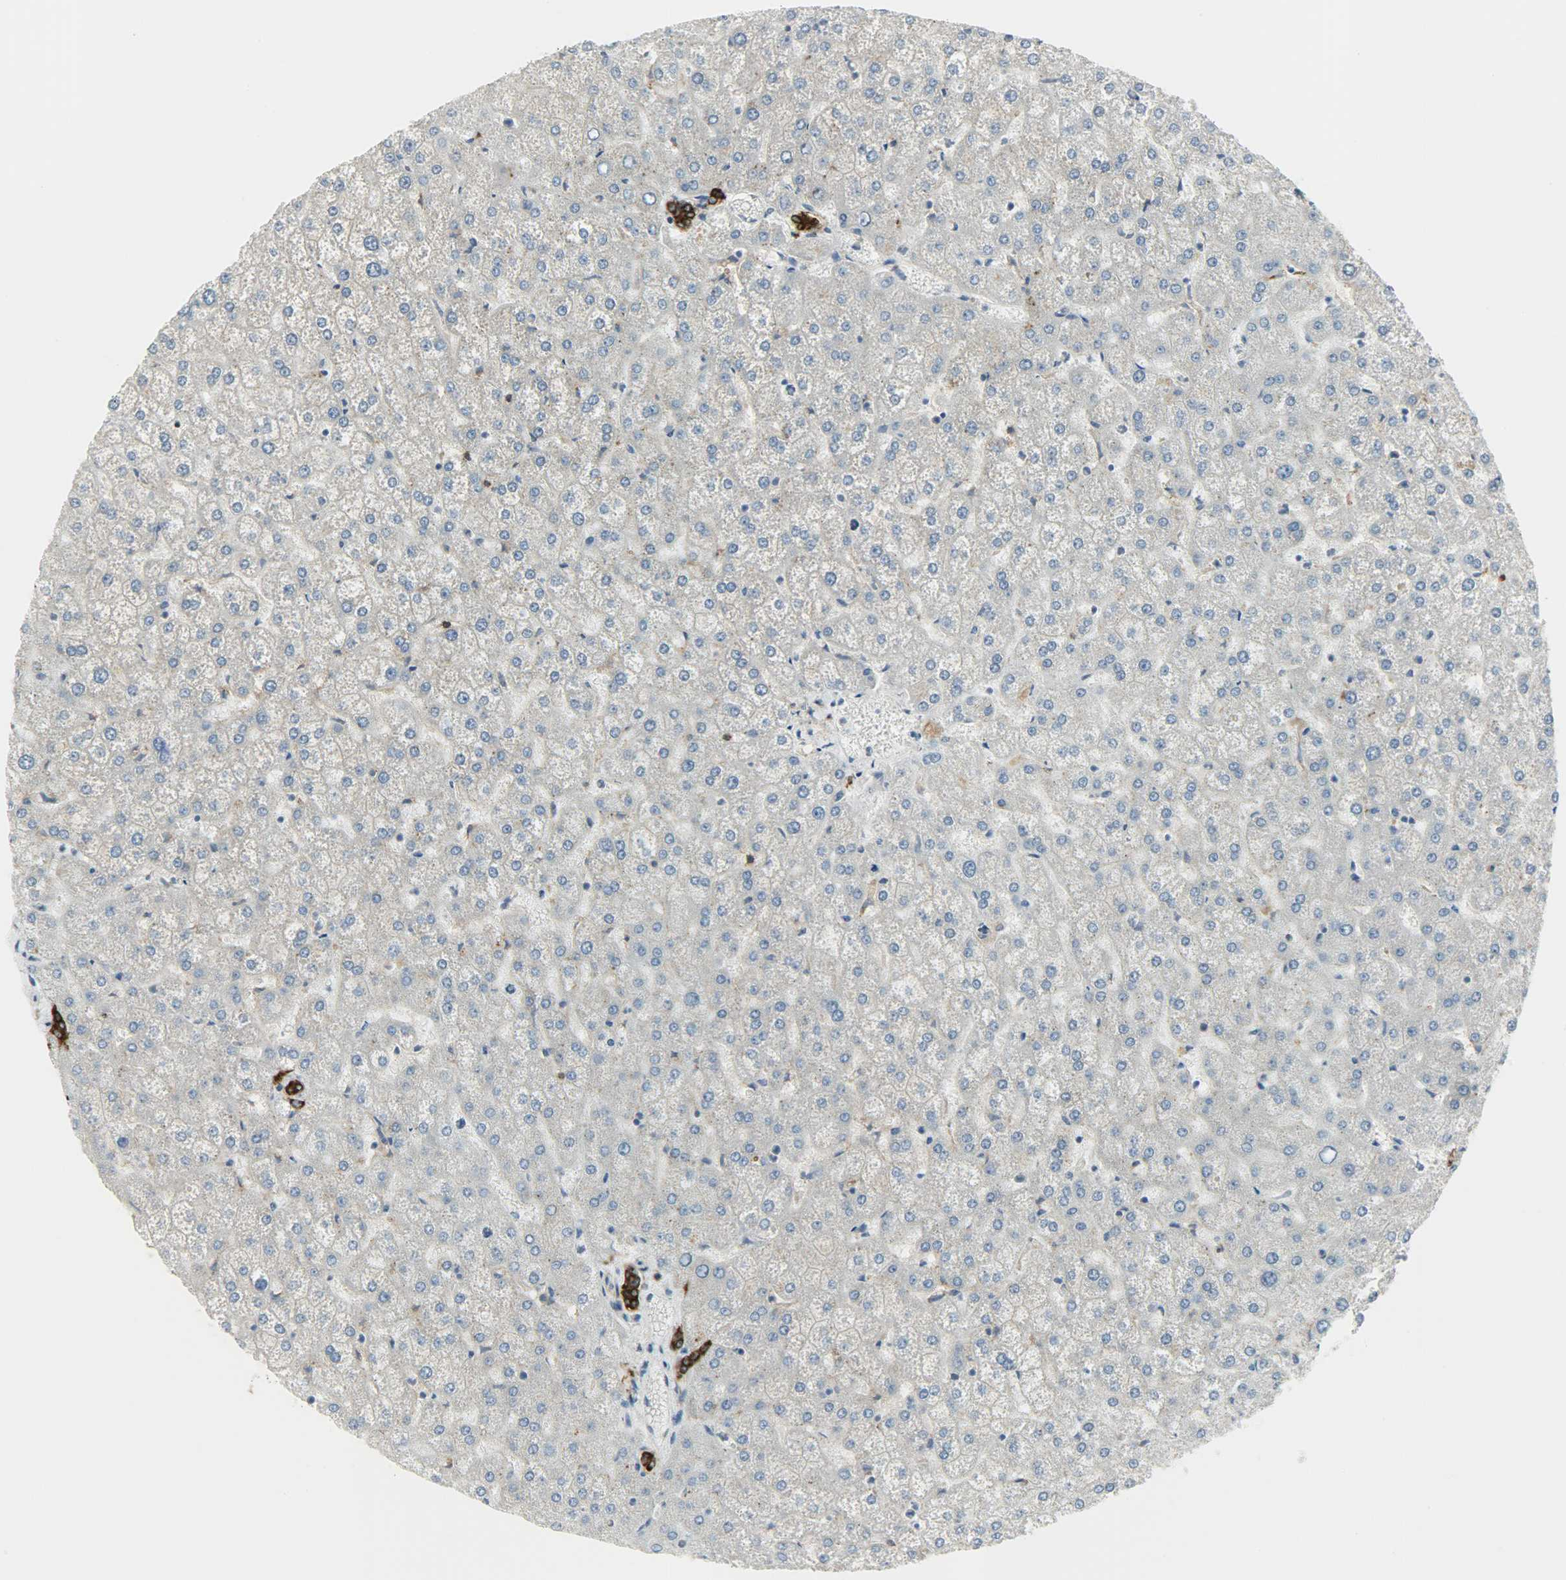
{"staining": {"intensity": "strong", "quantity": ">75%", "location": "cytoplasmic/membranous"}, "tissue": "liver", "cell_type": "Cholangiocytes", "image_type": "normal", "snomed": [{"axis": "morphology", "description": "Normal tissue, NOS"}, {"axis": "topography", "description": "Liver"}], "caption": "The immunohistochemical stain shows strong cytoplasmic/membranous staining in cholangiocytes of normal liver. (DAB (3,3'-diaminobenzidine) IHC with brightfield microscopy, high magnification).", "gene": "CD4", "patient": {"sex": "female", "age": 32}}